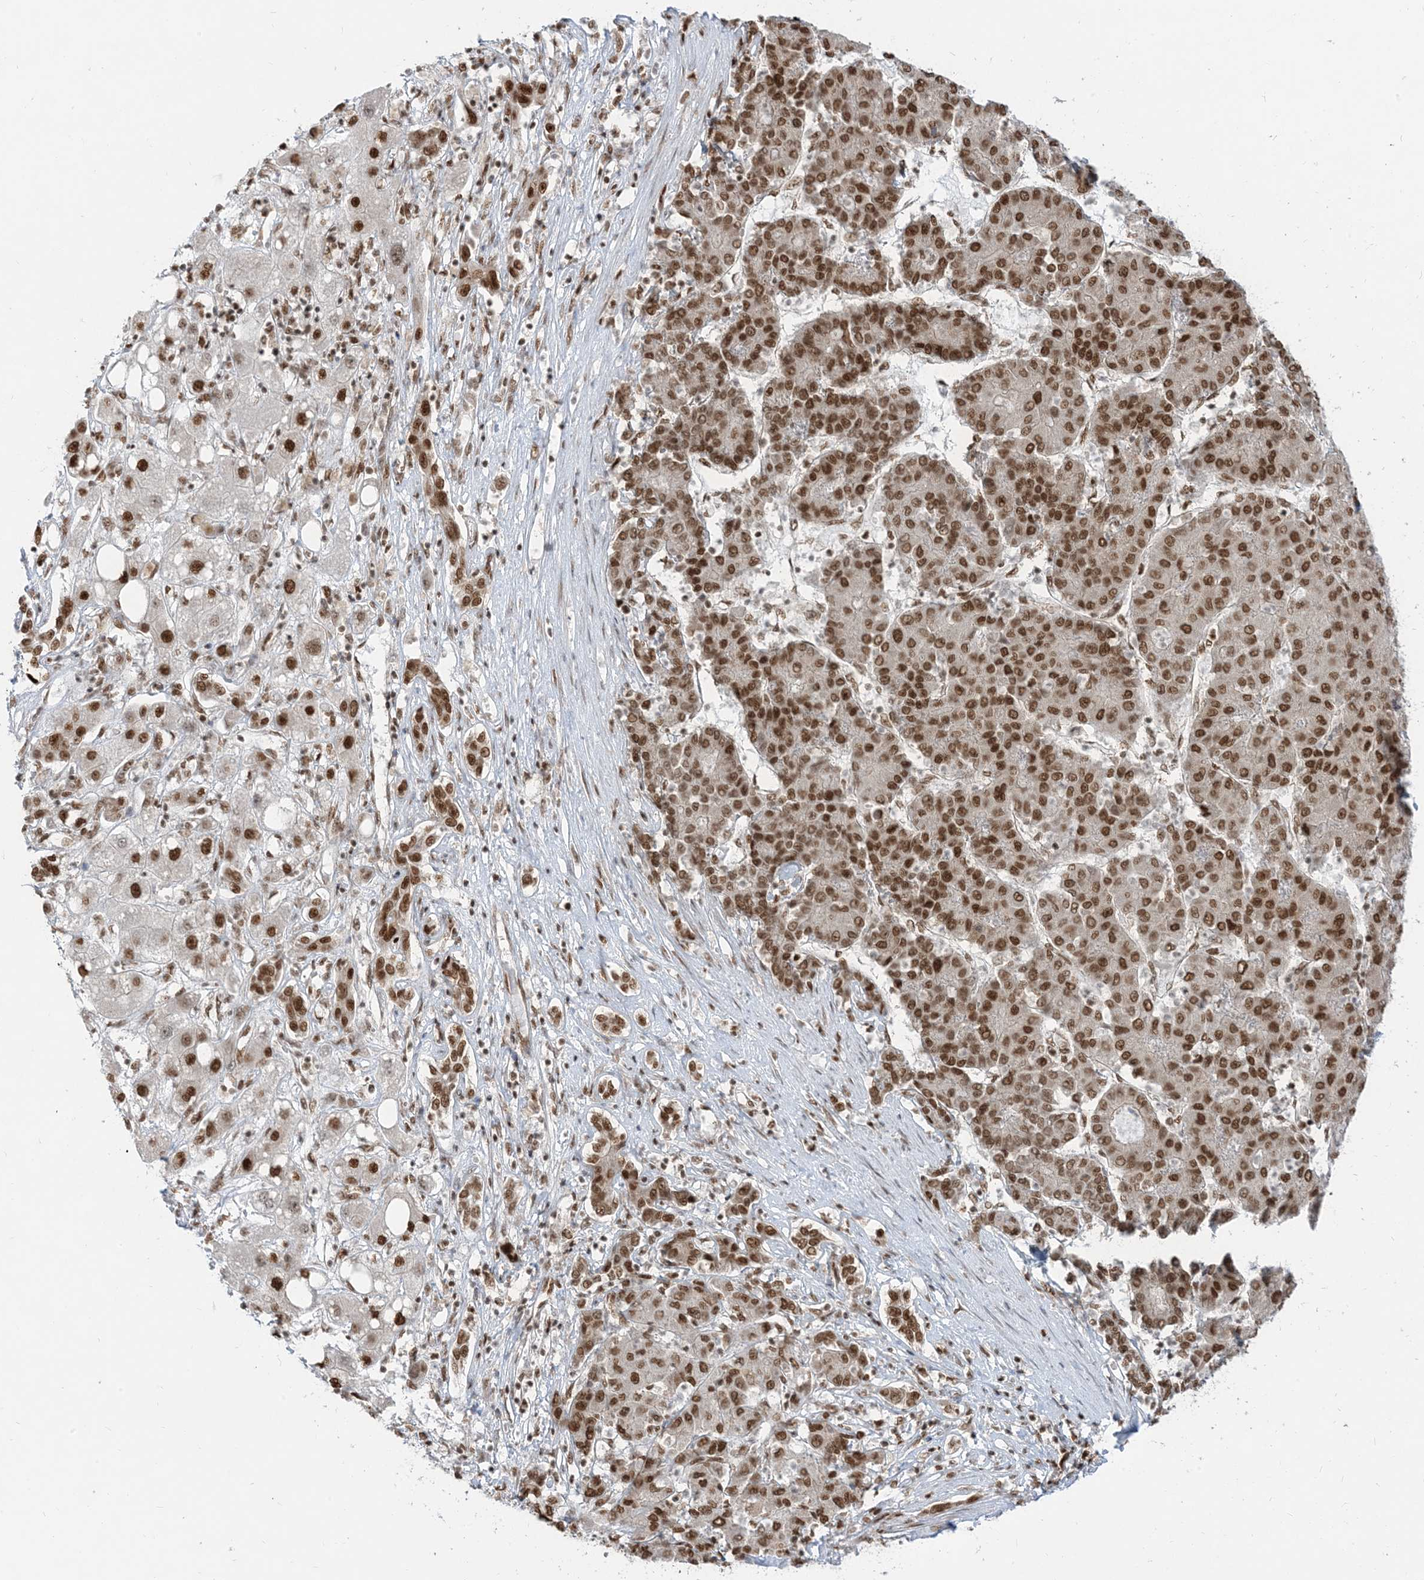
{"staining": {"intensity": "strong", "quantity": ">75%", "location": "nuclear"}, "tissue": "liver cancer", "cell_type": "Tumor cells", "image_type": "cancer", "snomed": [{"axis": "morphology", "description": "Carcinoma, Hepatocellular, NOS"}, {"axis": "topography", "description": "Liver"}], "caption": "Tumor cells show strong nuclear expression in about >75% of cells in liver cancer. (DAB (3,3'-diaminobenzidine) IHC with brightfield microscopy, high magnification).", "gene": "ARGLU1", "patient": {"sex": "male", "age": 65}}